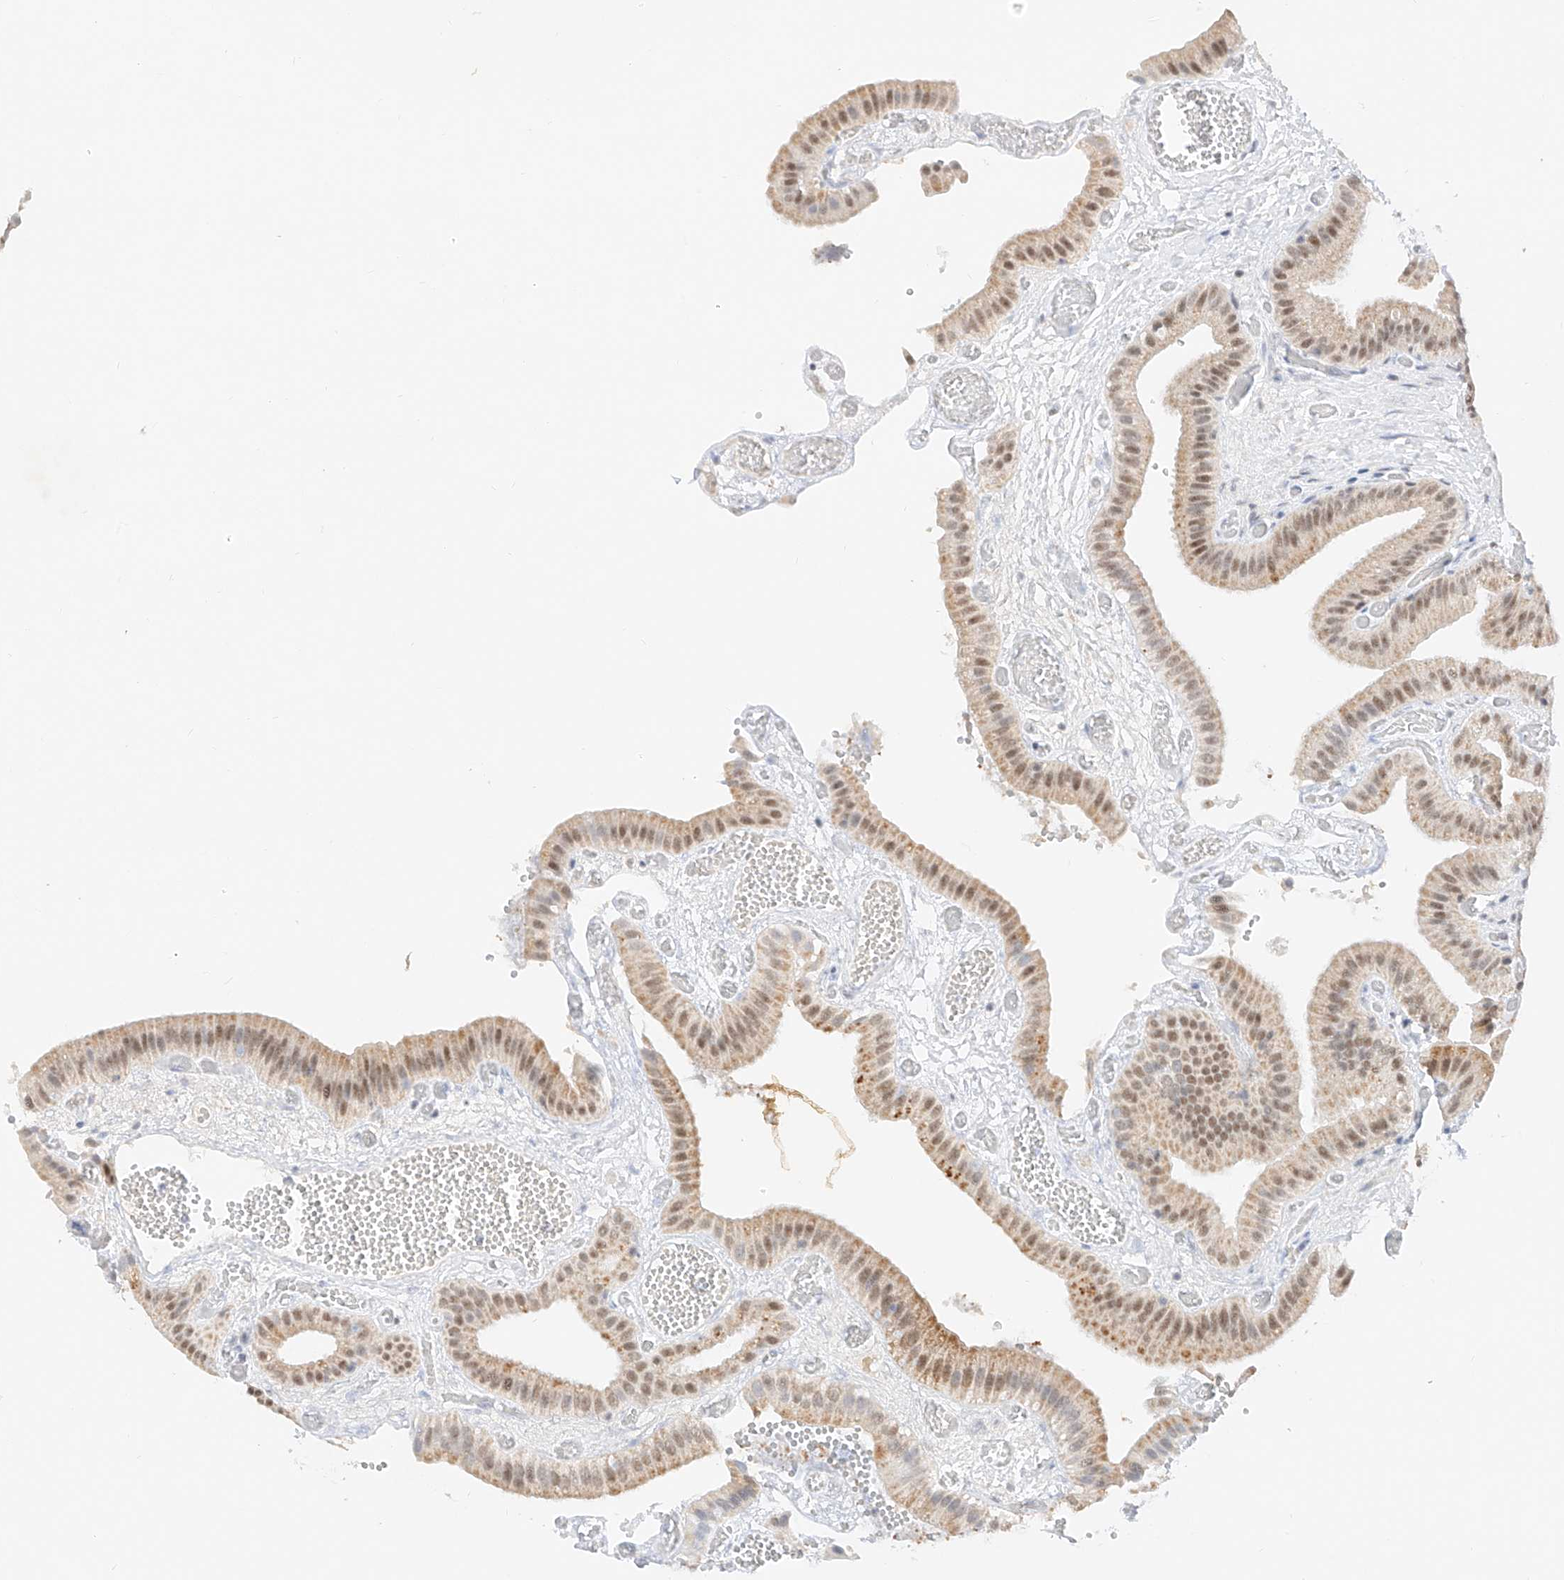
{"staining": {"intensity": "moderate", "quantity": ">75%", "location": "nuclear"}, "tissue": "gallbladder", "cell_type": "Glandular cells", "image_type": "normal", "snomed": [{"axis": "morphology", "description": "Normal tissue, NOS"}, {"axis": "topography", "description": "Gallbladder"}], "caption": "Moderate nuclear positivity for a protein is appreciated in approximately >75% of glandular cells of normal gallbladder using IHC.", "gene": "NRF1", "patient": {"sex": "female", "age": 64}}